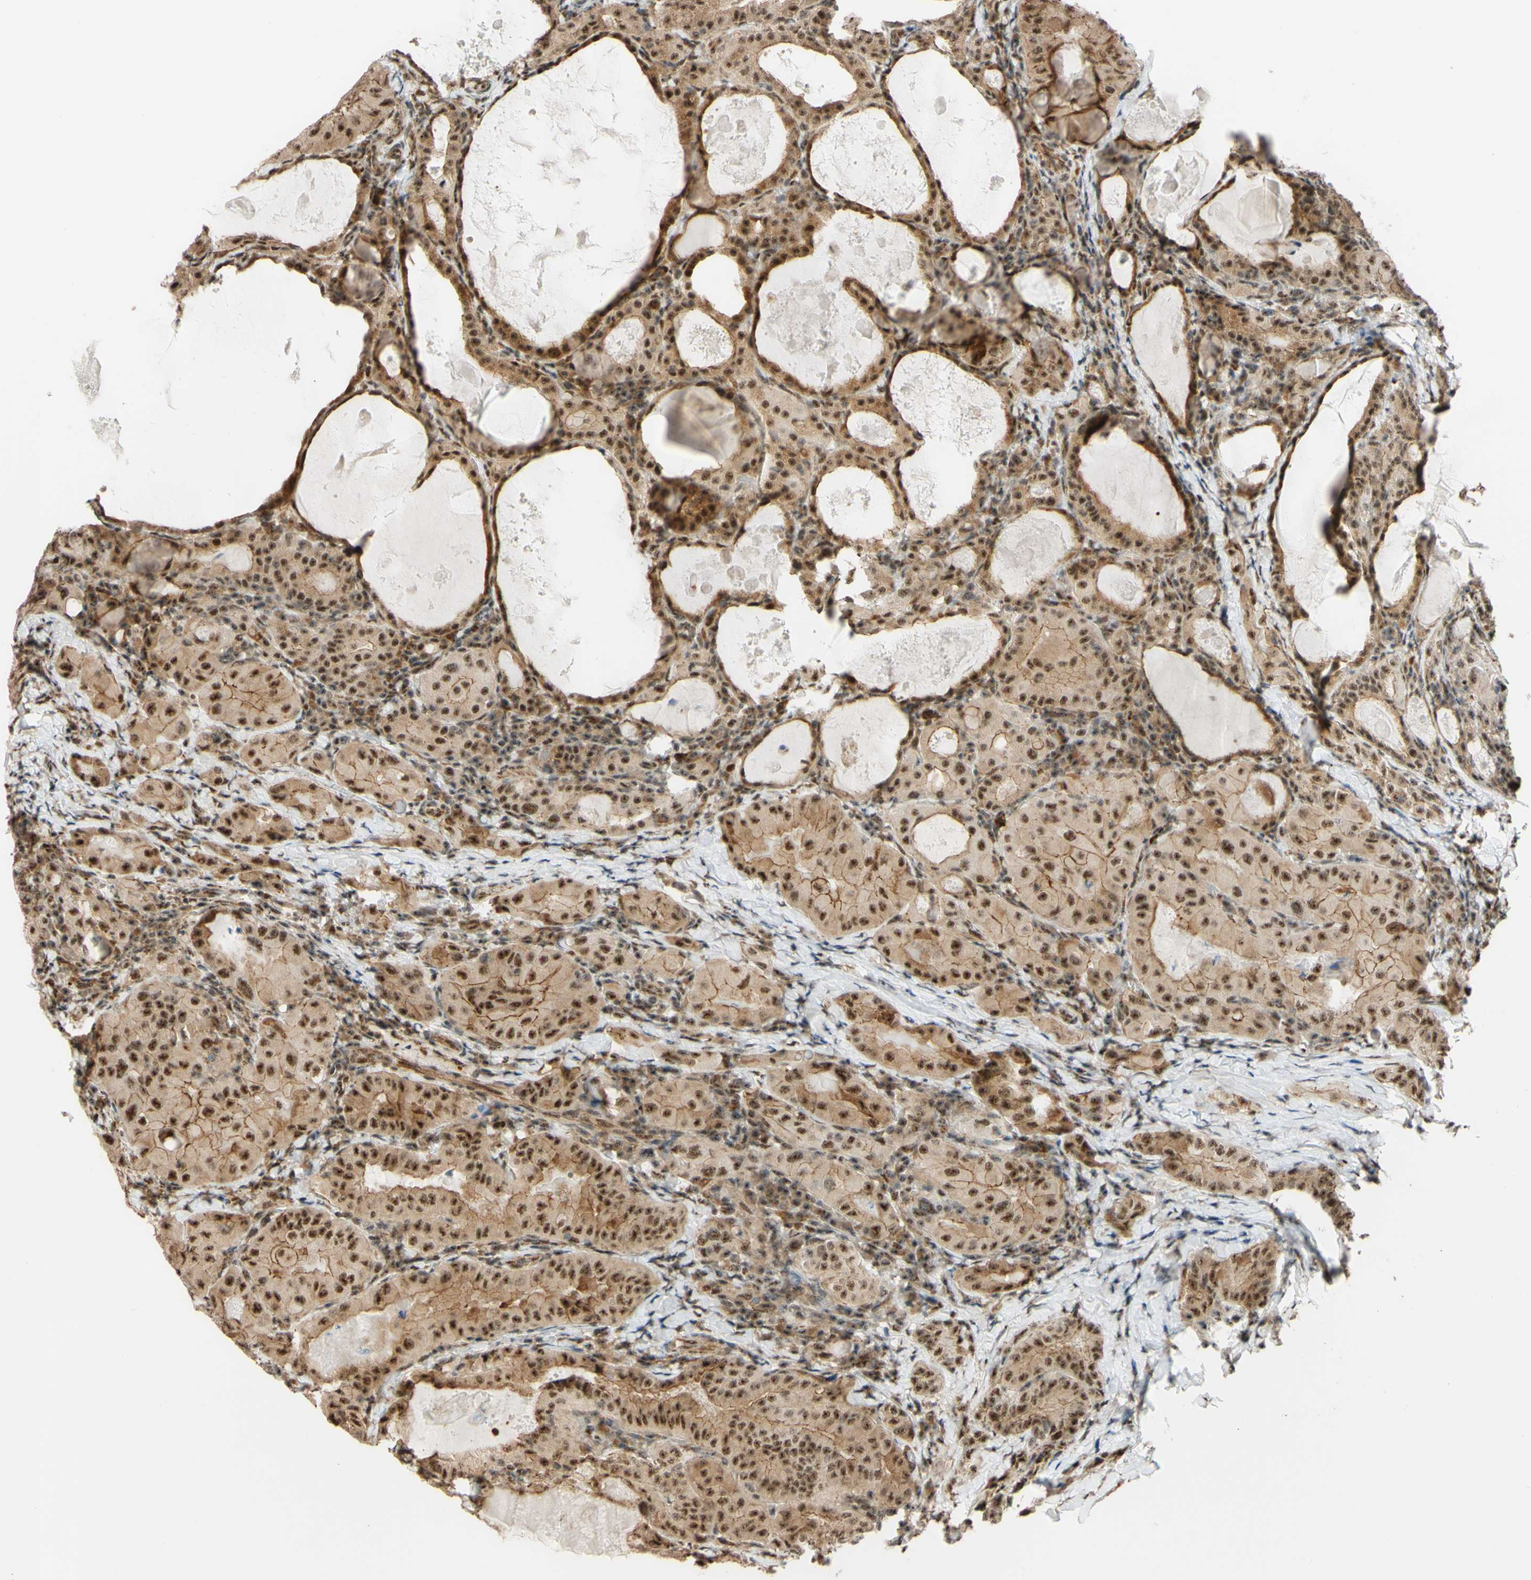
{"staining": {"intensity": "moderate", "quantity": ">75%", "location": "nuclear"}, "tissue": "thyroid cancer", "cell_type": "Tumor cells", "image_type": "cancer", "snomed": [{"axis": "morphology", "description": "Papillary adenocarcinoma, NOS"}, {"axis": "topography", "description": "Thyroid gland"}], "caption": "A photomicrograph showing moderate nuclear expression in approximately >75% of tumor cells in thyroid cancer (papillary adenocarcinoma), as visualized by brown immunohistochemical staining.", "gene": "SAP18", "patient": {"sex": "female", "age": 42}}